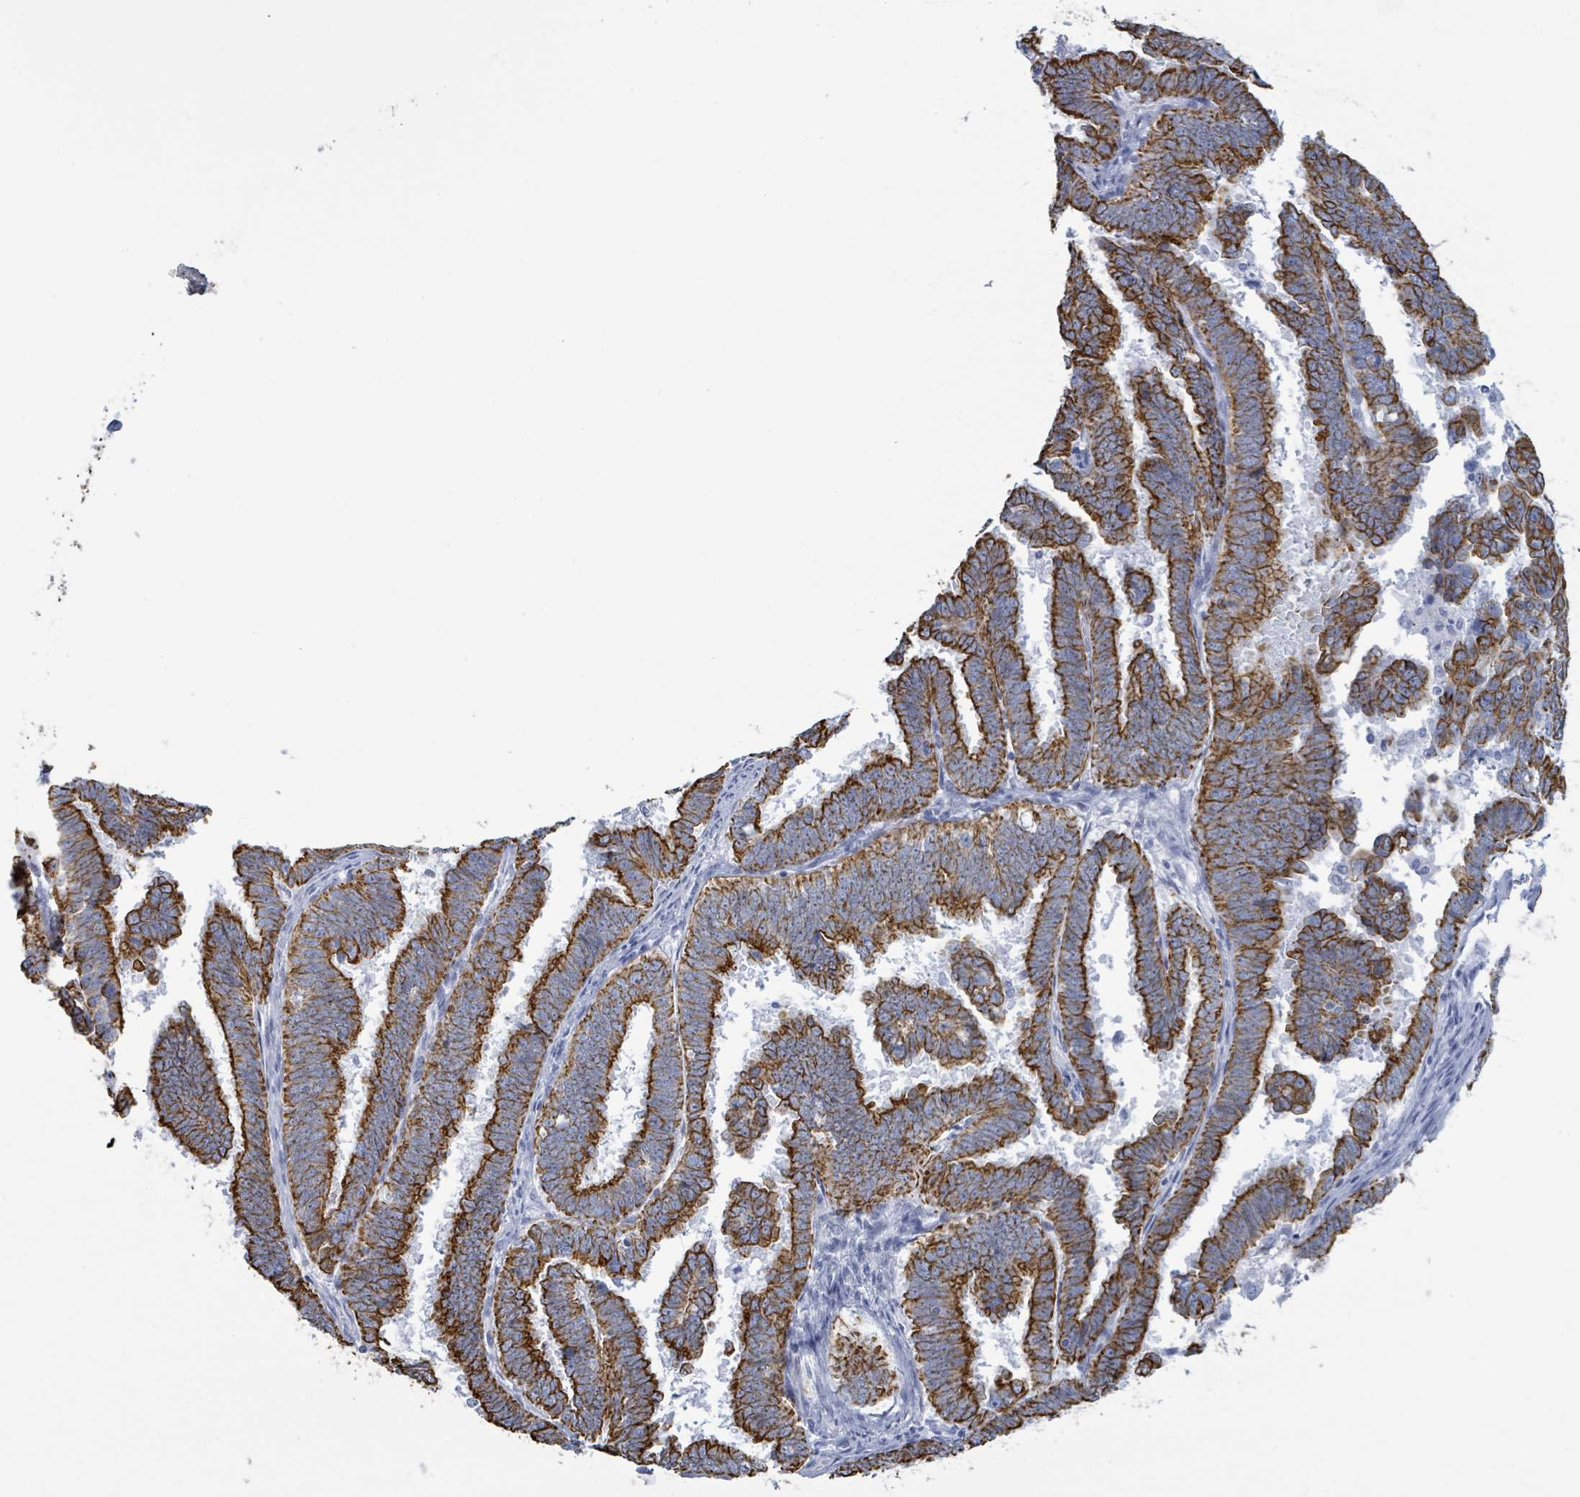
{"staining": {"intensity": "strong", "quantity": ">75%", "location": "cytoplasmic/membranous"}, "tissue": "endometrial cancer", "cell_type": "Tumor cells", "image_type": "cancer", "snomed": [{"axis": "morphology", "description": "Adenocarcinoma, NOS"}, {"axis": "topography", "description": "Endometrium"}], "caption": "This is a photomicrograph of immunohistochemistry staining of adenocarcinoma (endometrial), which shows strong expression in the cytoplasmic/membranous of tumor cells.", "gene": "KRT8", "patient": {"sex": "female", "age": 75}}